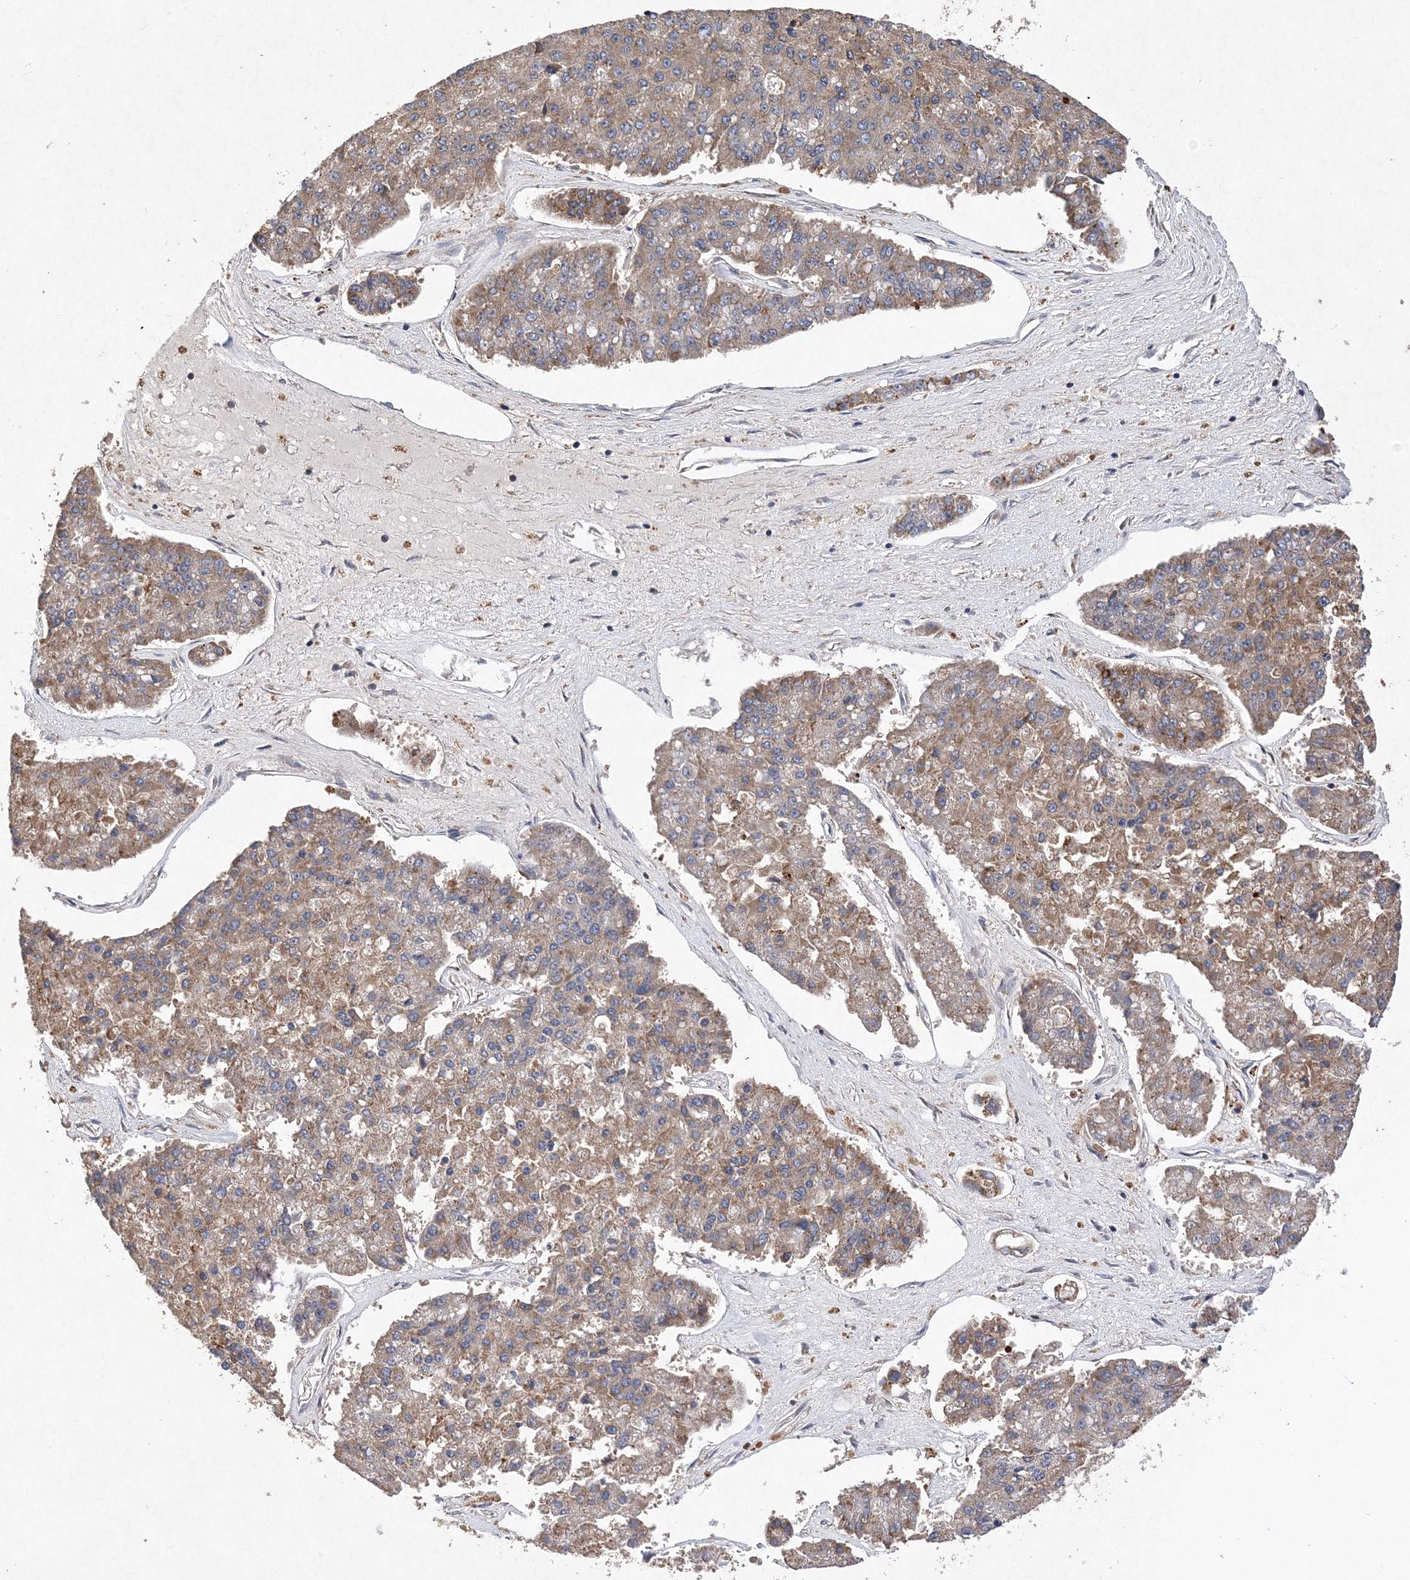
{"staining": {"intensity": "moderate", "quantity": "25%-75%", "location": "cytoplasmic/membranous"}, "tissue": "pancreatic cancer", "cell_type": "Tumor cells", "image_type": "cancer", "snomed": [{"axis": "morphology", "description": "Adenocarcinoma, NOS"}, {"axis": "topography", "description": "Pancreas"}], "caption": "Immunohistochemistry of human pancreatic adenocarcinoma shows medium levels of moderate cytoplasmic/membranous positivity in about 25%-75% of tumor cells.", "gene": "PROSER1", "patient": {"sex": "male", "age": 50}}